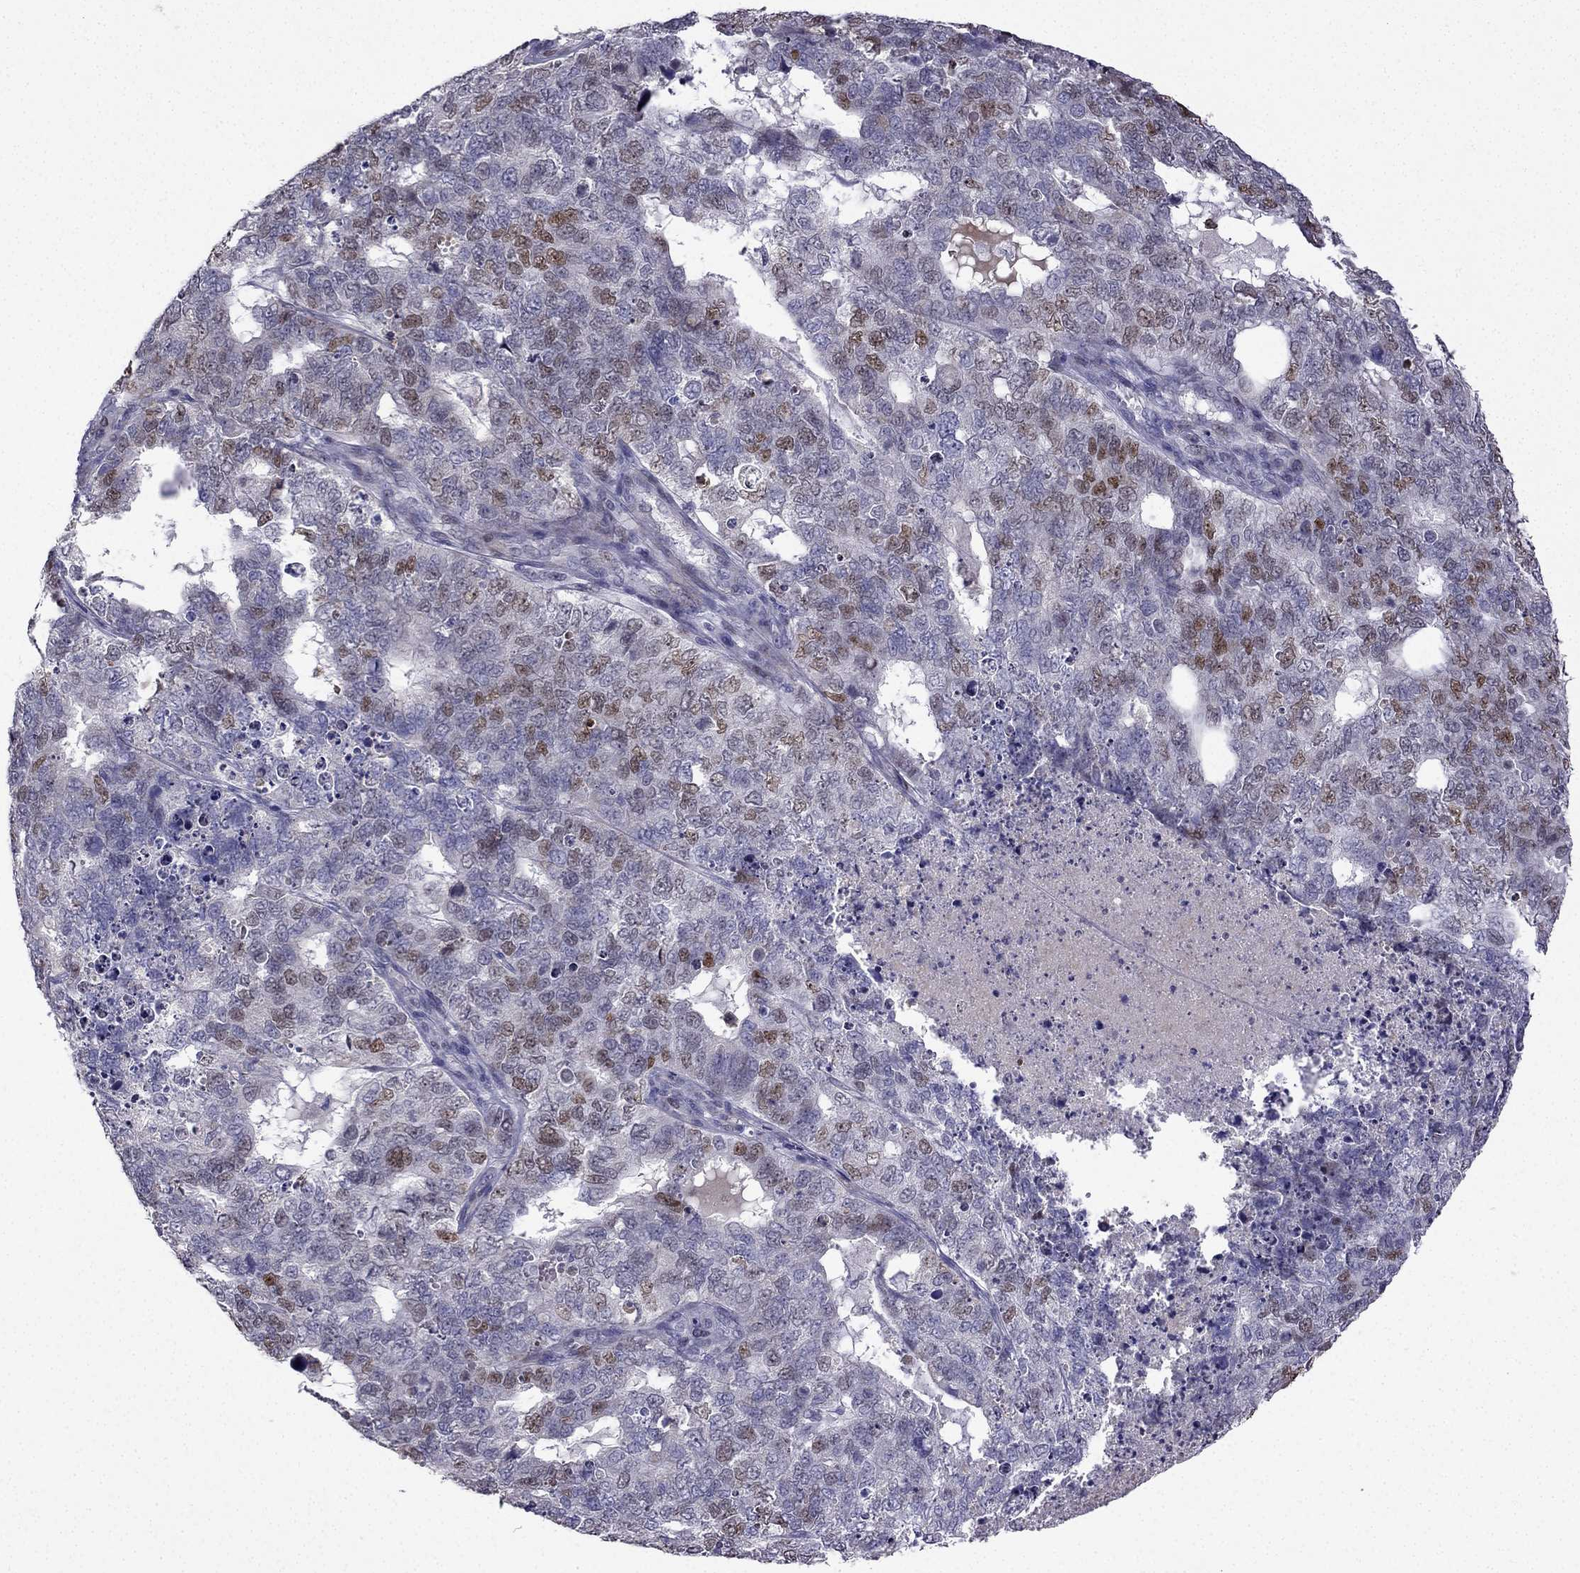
{"staining": {"intensity": "moderate", "quantity": "25%-75%", "location": "nuclear"}, "tissue": "cervical cancer", "cell_type": "Tumor cells", "image_type": "cancer", "snomed": [{"axis": "morphology", "description": "Squamous cell carcinoma, NOS"}, {"axis": "topography", "description": "Cervix"}], "caption": "An image showing moderate nuclear expression in about 25%-75% of tumor cells in cervical cancer, as visualized by brown immunohistochemical staining.", "gene": "UHRF1", "patient": {"sex": "female", "age": 63}}